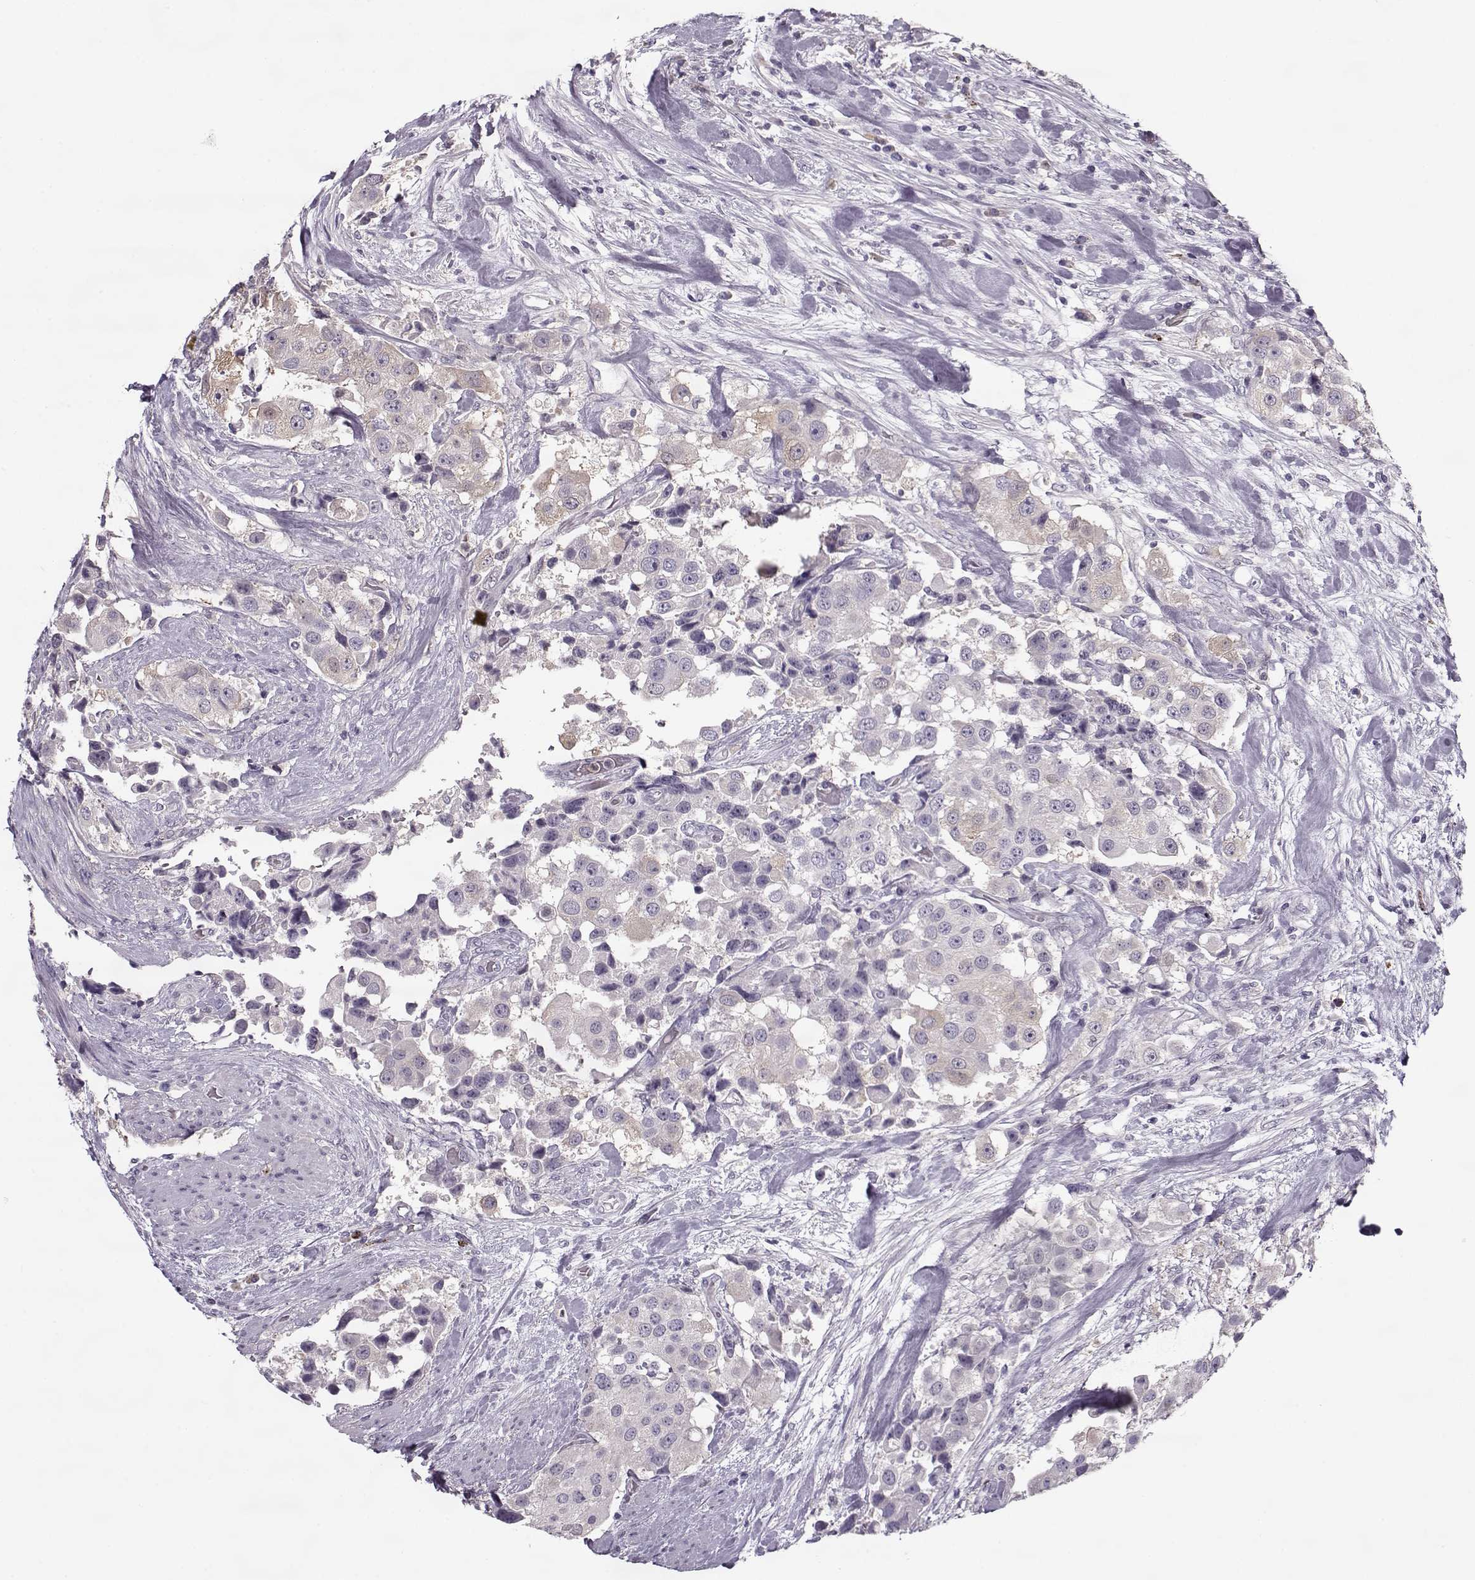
{"staining": {"intensity": "weak", "quantity": "<25%", "location": "cytoplasmic/membranous"}, "tissue": "urothelial cancer", "cell_type": "Tumor cells", "image_type": "cancer", "snomed": [{"axis": "morphology", "description": "Urothelial carcinoma, High grade"}, {"axis": "topography", "description": "Urinary bladder"}], "caption": "This is an IHC photomicrograph of urothelial carcinoma (high-grade). There is no positivity in tumor cells.", "gene": "ACOT11", "patient": {"sex": "female", "age": 64}}